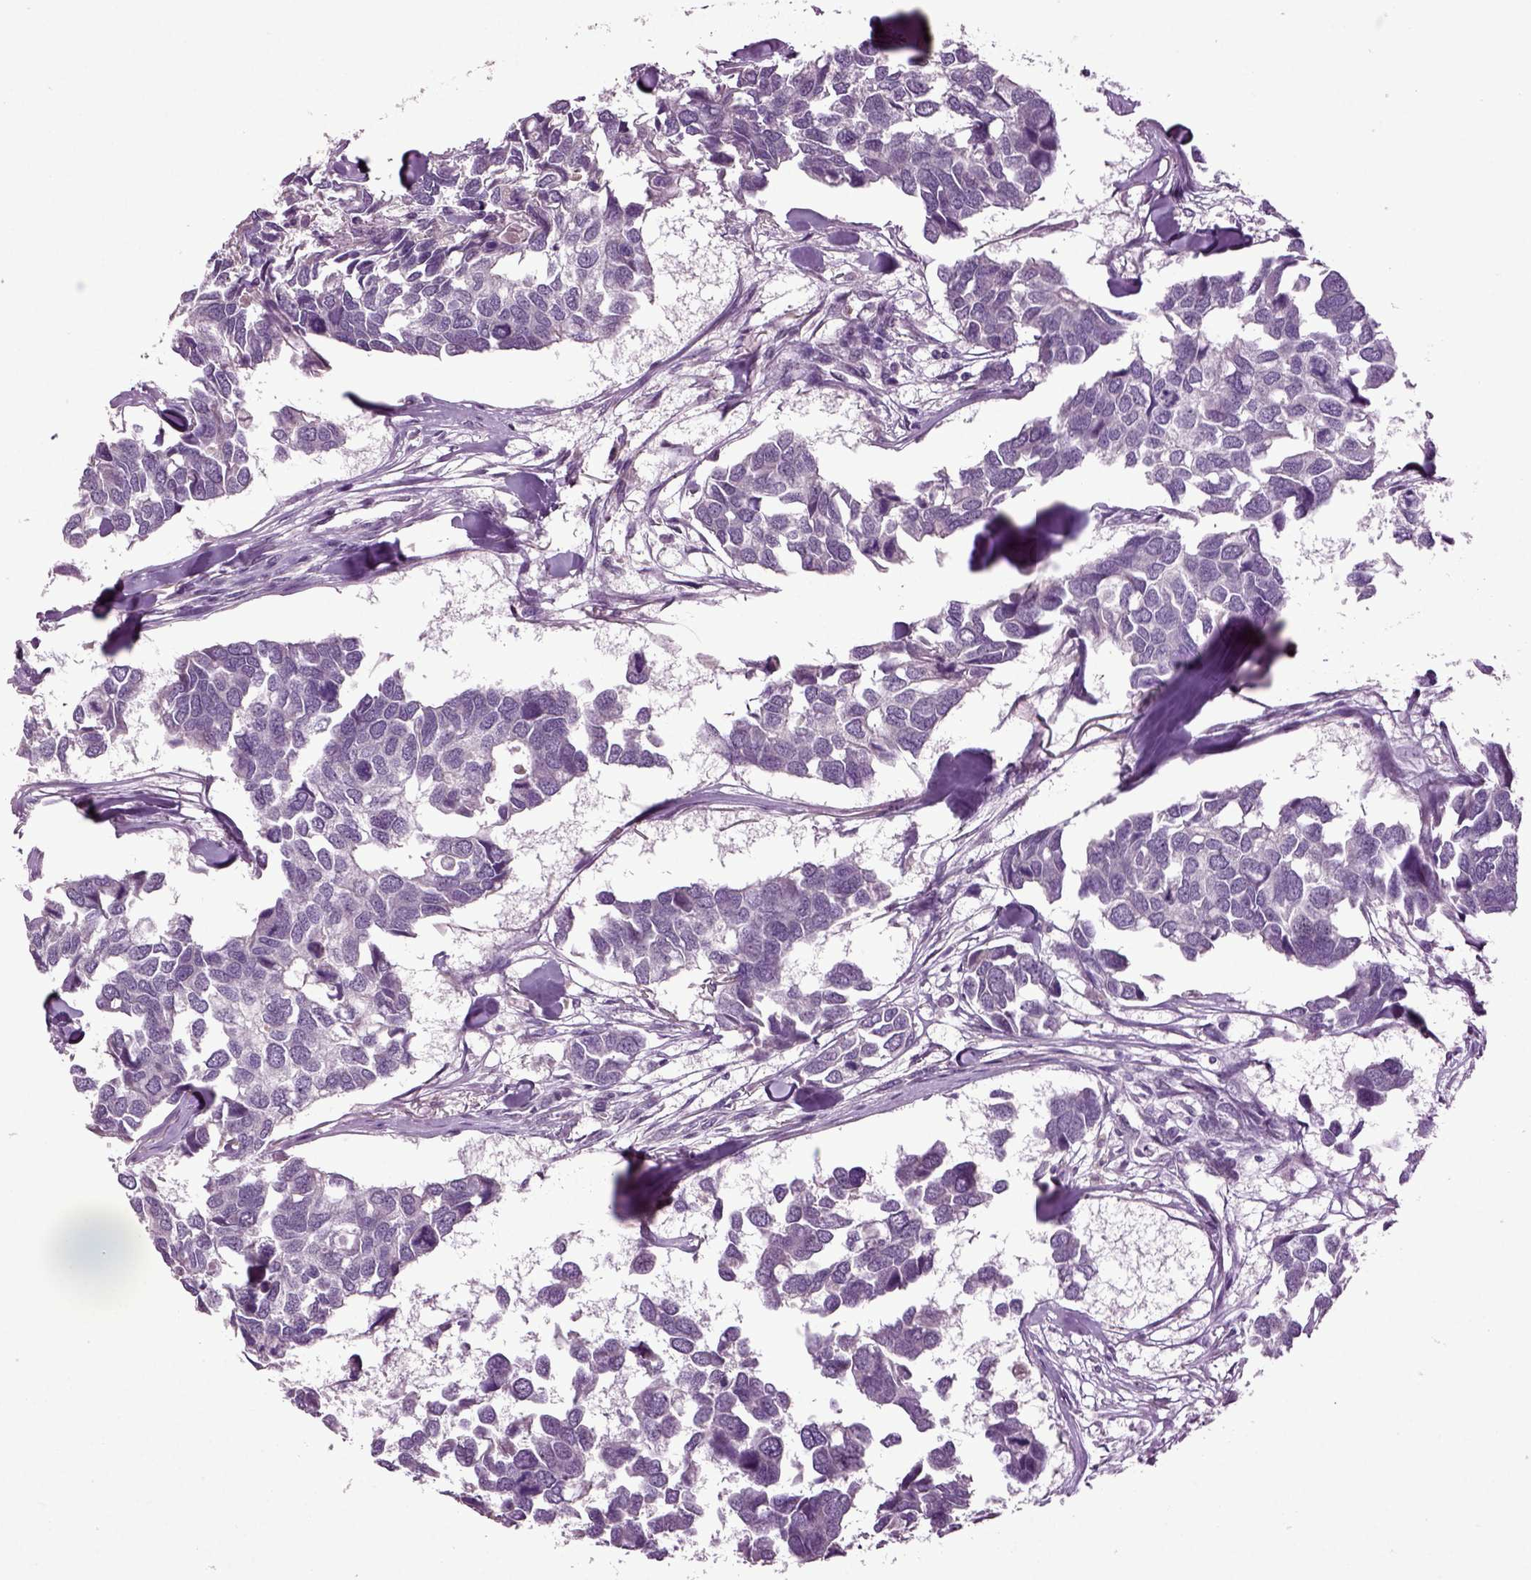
{"staining": {"intensity": "negative", "quantity": "none", "location": "none"}, "tissue": "breast cancer", "cell_type": "Tumor cells", "image_type": "cancer", "snomed": [{"axis": "morphology", "description": "Duct carcinoma"}, {"axis": "topography", "description": "Breast"}], "caption": "Tumor cells show no significant protein staining in breast cancer (invasive ductal carcinoma). (DAB immunohistochemistry, high magnification).", "gene": "SLC17A6", "patient": {"sex": "female", "age": 83}}